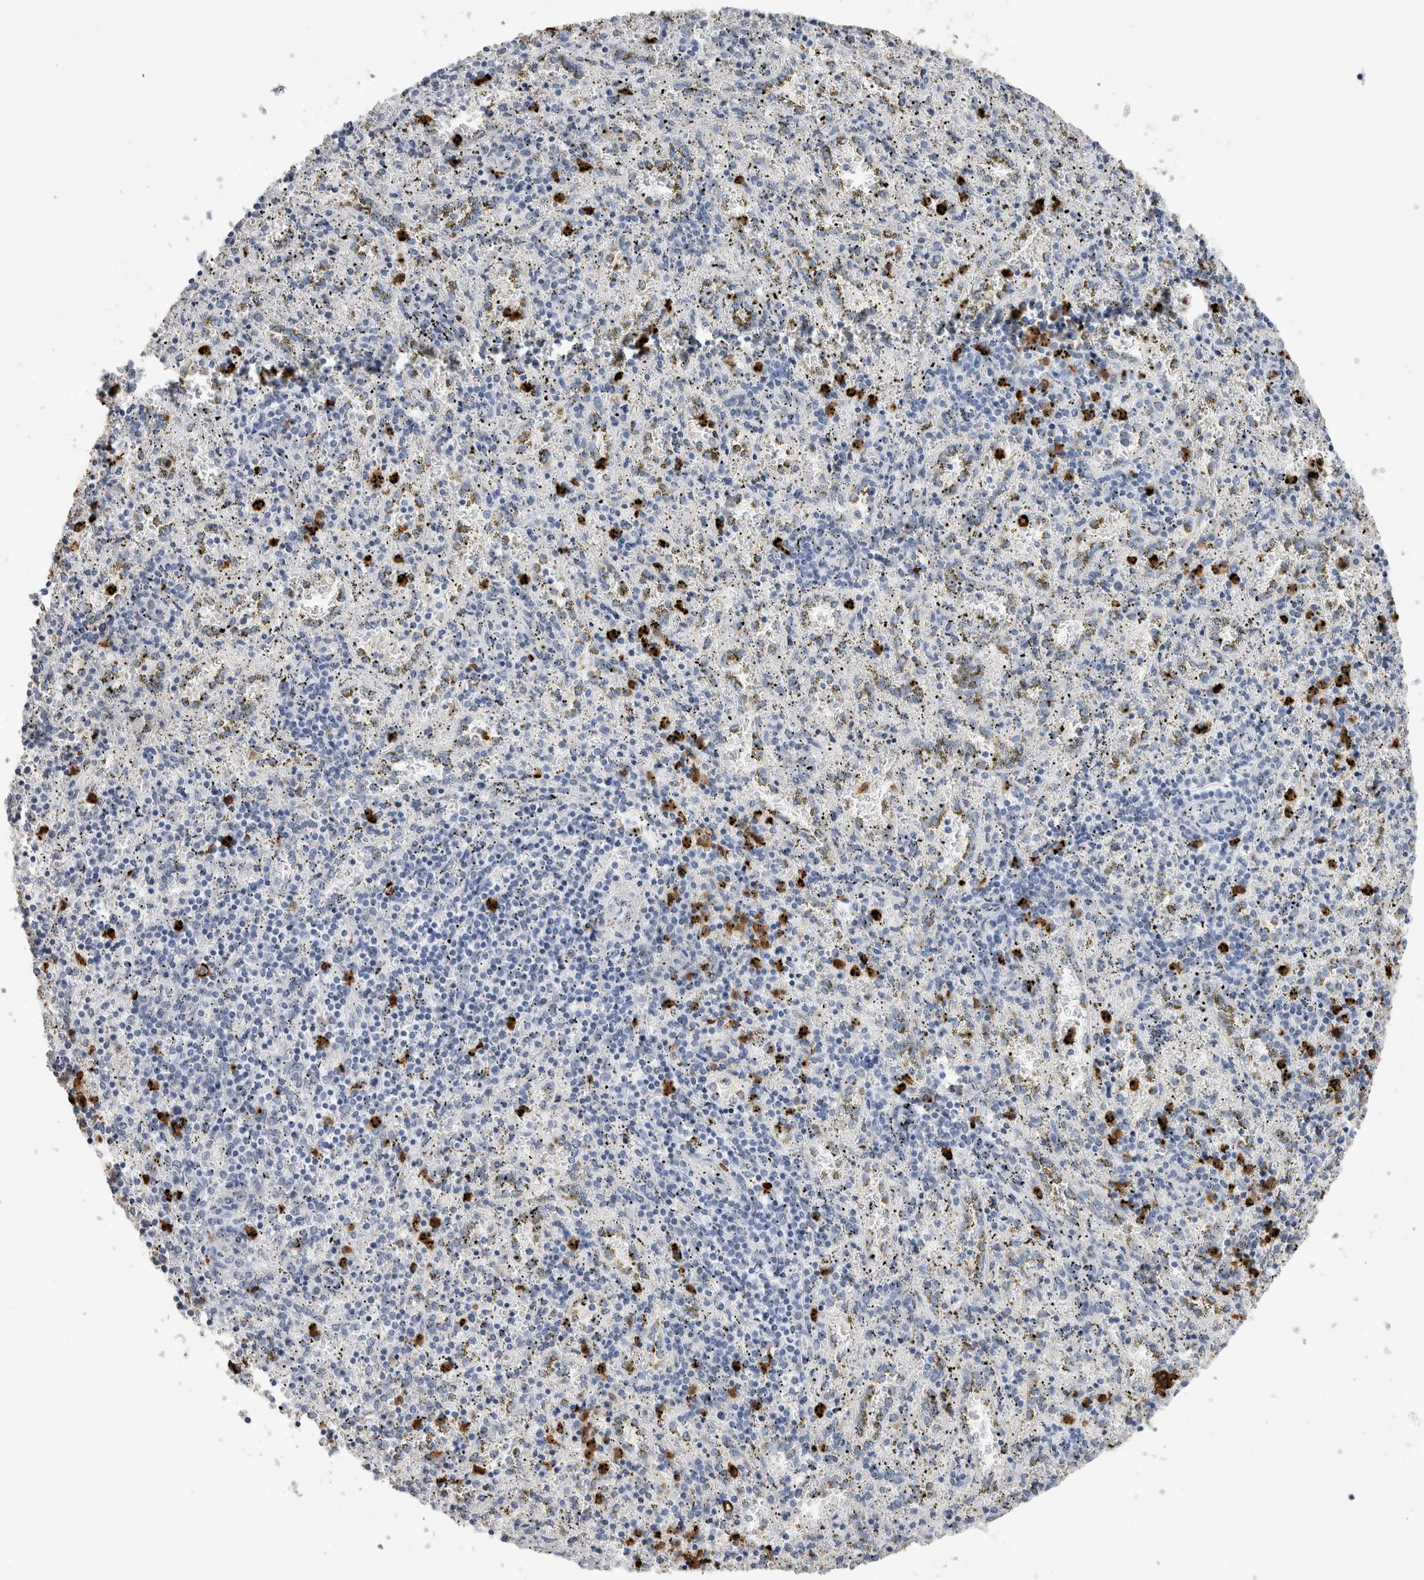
{"staining": {"intensity": "moderate", "quantity": "25%-75%", "location": "cytoplasmic/membranous,nuclear"}, "tissue": "spleen", "cell_type": "Cells in red pulp", "image_type": "normal", "snomed": [{"axis": "morphology", "description": "Normal tissue, NOS"}, {"axis": "topography", "description": "Spleen"}], "caption": "Spleen stained with DAB immunohistochemistry exhibits medium levels of moderate cytoplasmic/membranous,nuclear staining in approximately 25%-75% of cells in red pulp.", "gene": "S100A12", "patient": {"sex": "male", "age": 11}}